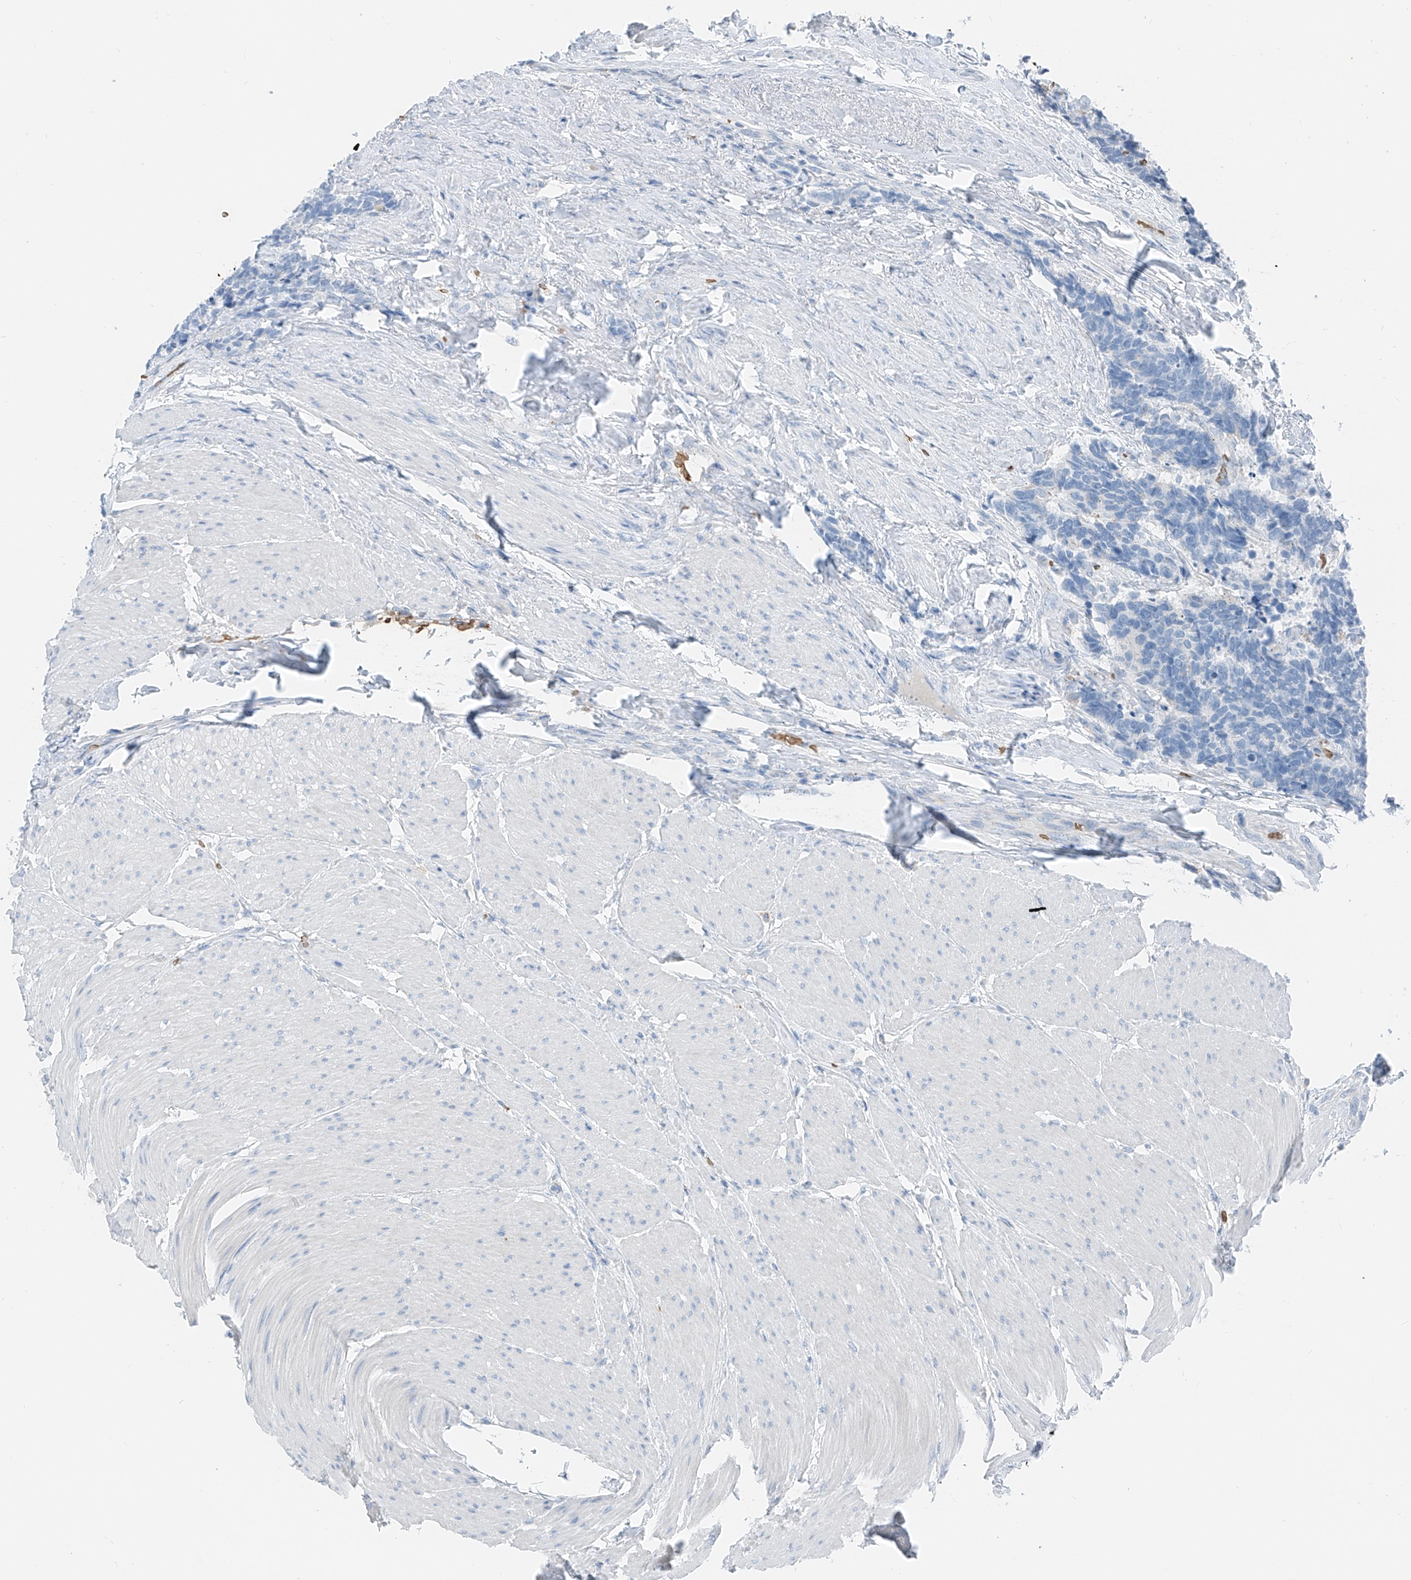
{"staining": {"intensity": "negative", "quantity": "none", "location": "none"}, "tissue": "carcinoid", "cell_type": "Tumor cells", "image_type": "cancer", "snomed": [{"axis": "morphology", "description": "Carcinoma, NOS"}, {"axis": "morphology", "description": "Carcinoid, malignant, NOS"}, {"axis": "topography", "description": "Urinary bladder"}], "caption": "The immunohistochemistry (IHC) histopathology image has no significant staining in tumor cells of carcinoma tissue.", "gene": "PRSS23", "patient": {"sex": "male", "age": 57}}